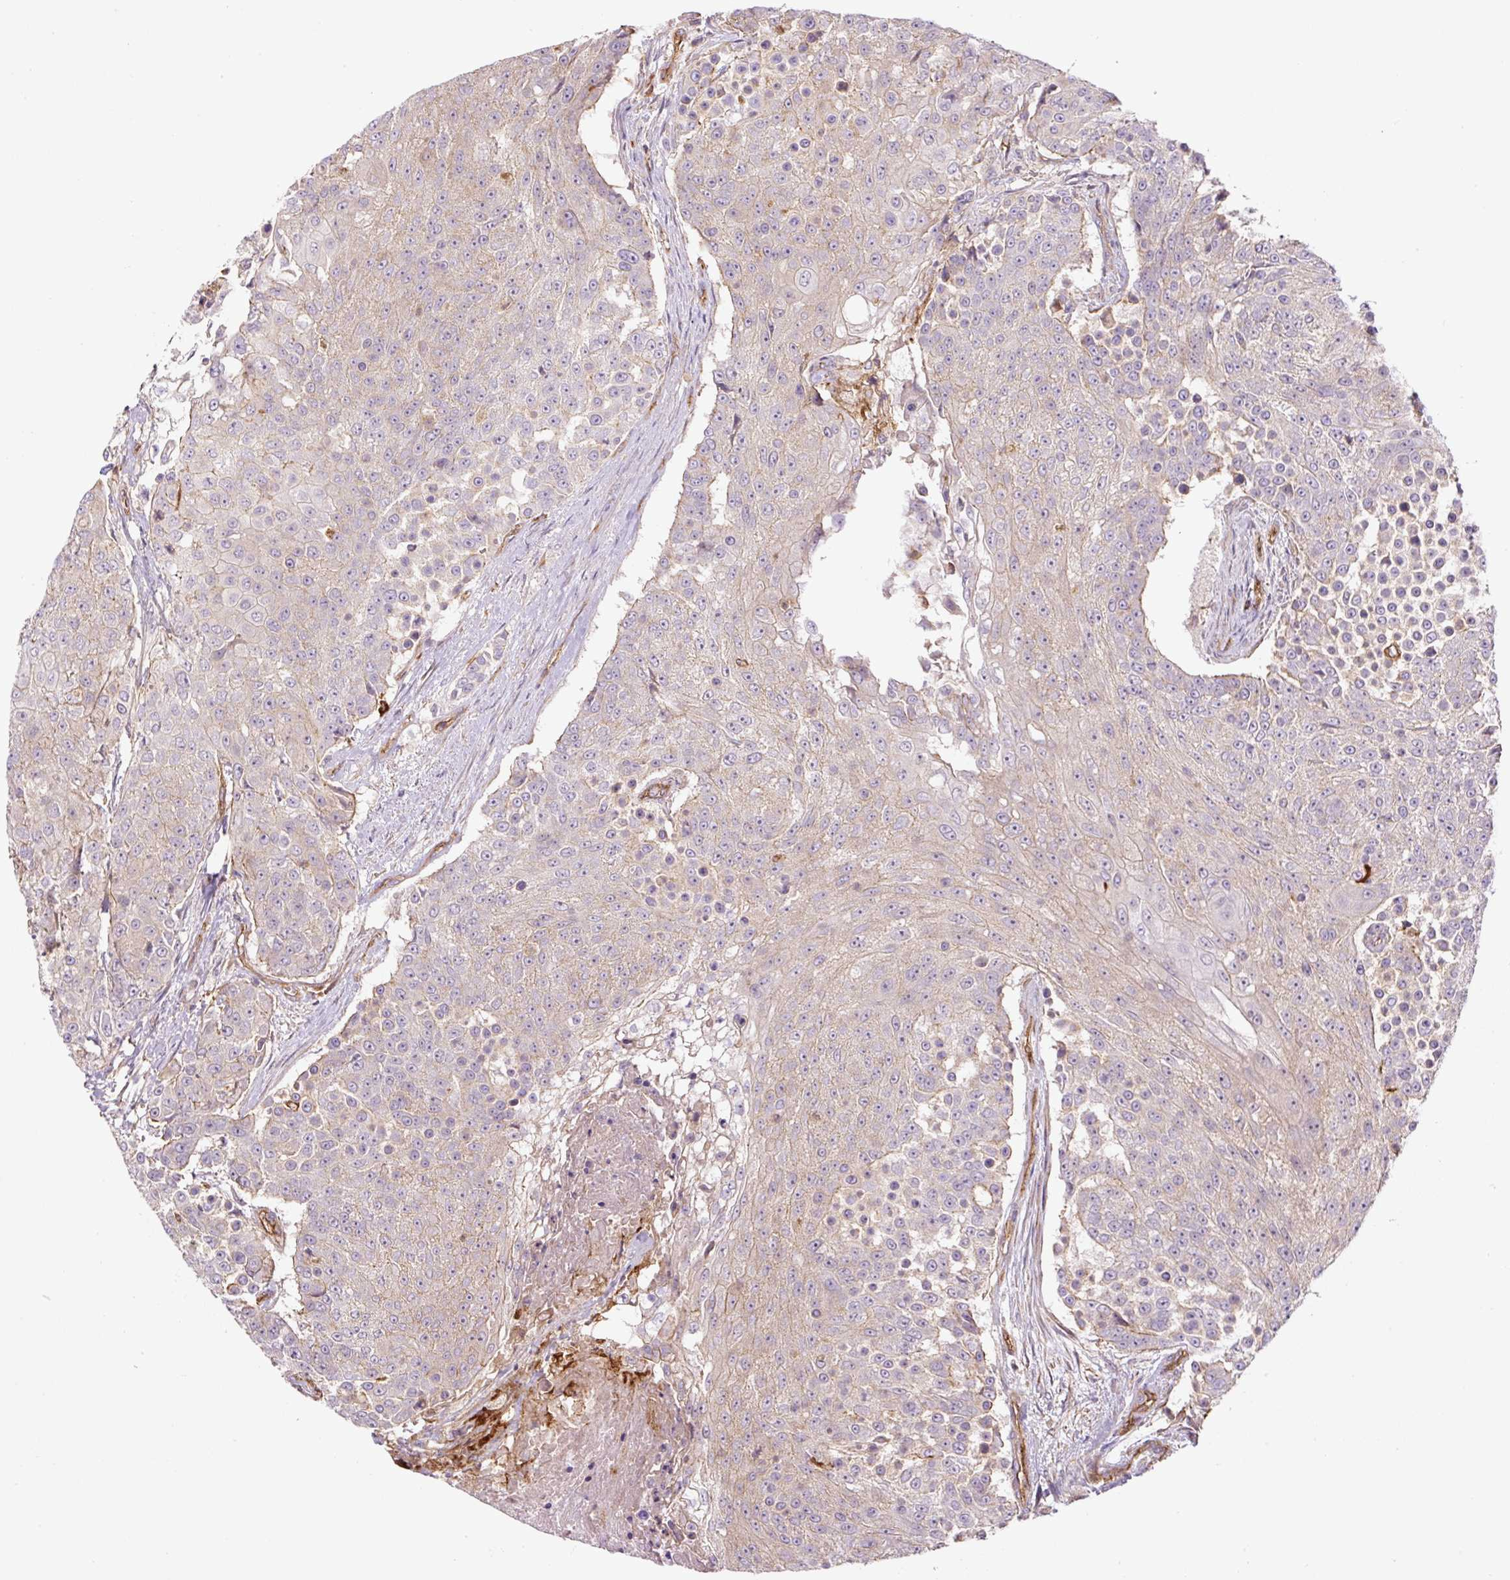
{"staining": {"intensity": "negative", "quantity": "none", "location": "none"}, "tissue": "urothelial cancer", "cell_type": "Tumor cells", "image_type": "cancer", "snomed": [{"axis": "morphology", "description": "Urothelial carcinoma, High grade"}, {"axis": "topography", "description": "Urinary bladder"}], "caption": "Immunohistochemistry (IHC) histopathology image of neoplastic tissue: urothelial cancer stained with DAB displays no significant protein expression in tumor cells.", "gene": "B3GALT5", "patient": {"sex": "female", "age": 63}}